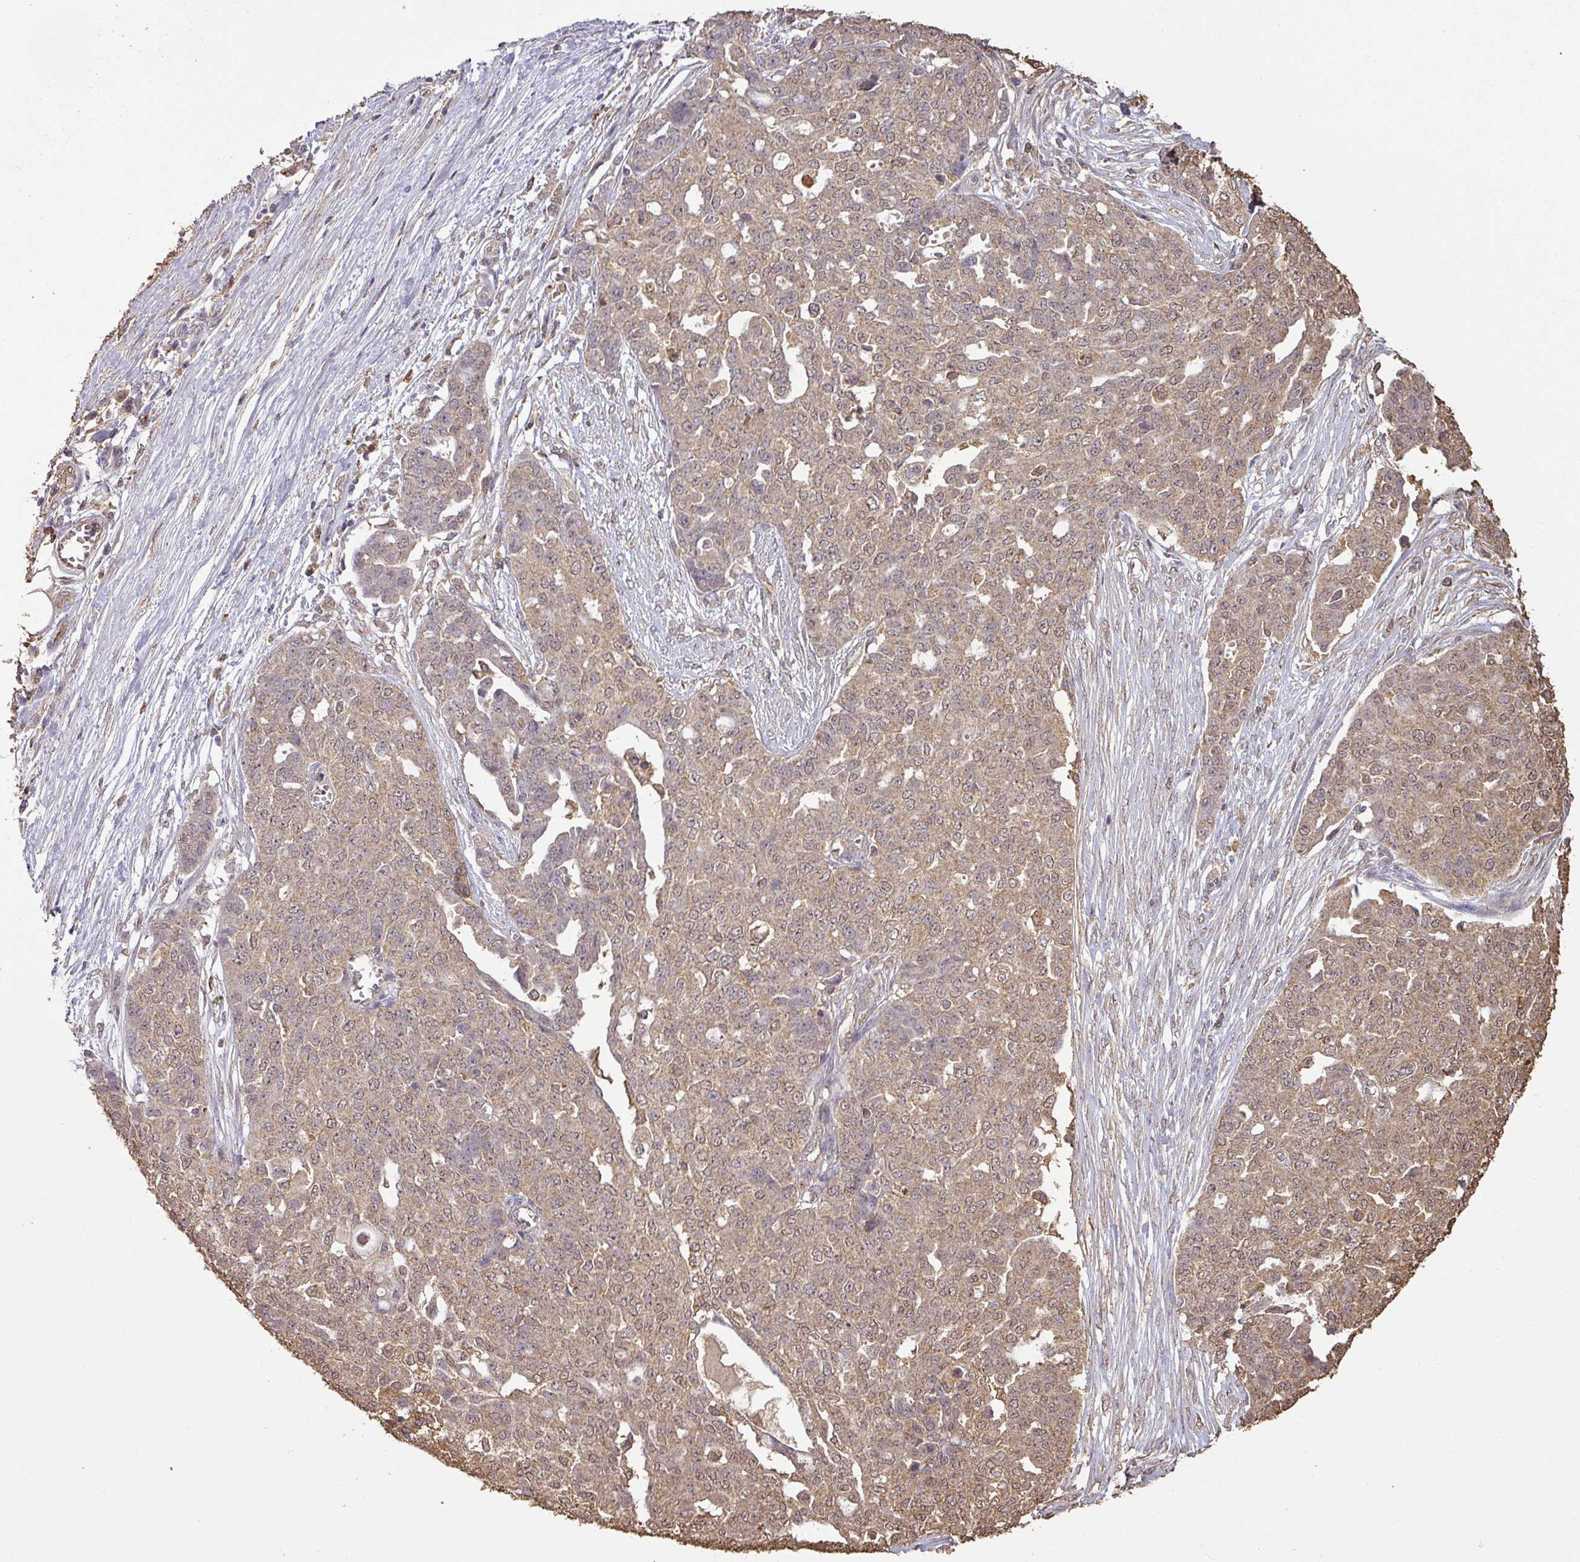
{"staining": {"intensity": "moderate", "quantity": ">75%", "location": "cytoplasmic/membranous"}, "tissue": "ovarian cancer", "cell_type": "Tumor cells", "image_type": "cancer", "snomed": [{"axis": "morphology", "description": "Cystadenocarcinoma, serous, NOS"}, {"axis": "topography", "description": "Soft tissue"}, {"axis": "topography", "description": "Ovary"}], "caption": "A photomicrograph of ovarian serous cystadenocarcinoma stained for a protein displays moderate cytoplasmic/membranous brown staining in tumor cells. (Stains: DAB in brown, nuclei in blue, Microscopy: brightfield microscopy at high magnification).", "gene": "ATAT1", "patient": {"sex": "female", "age": 57}}